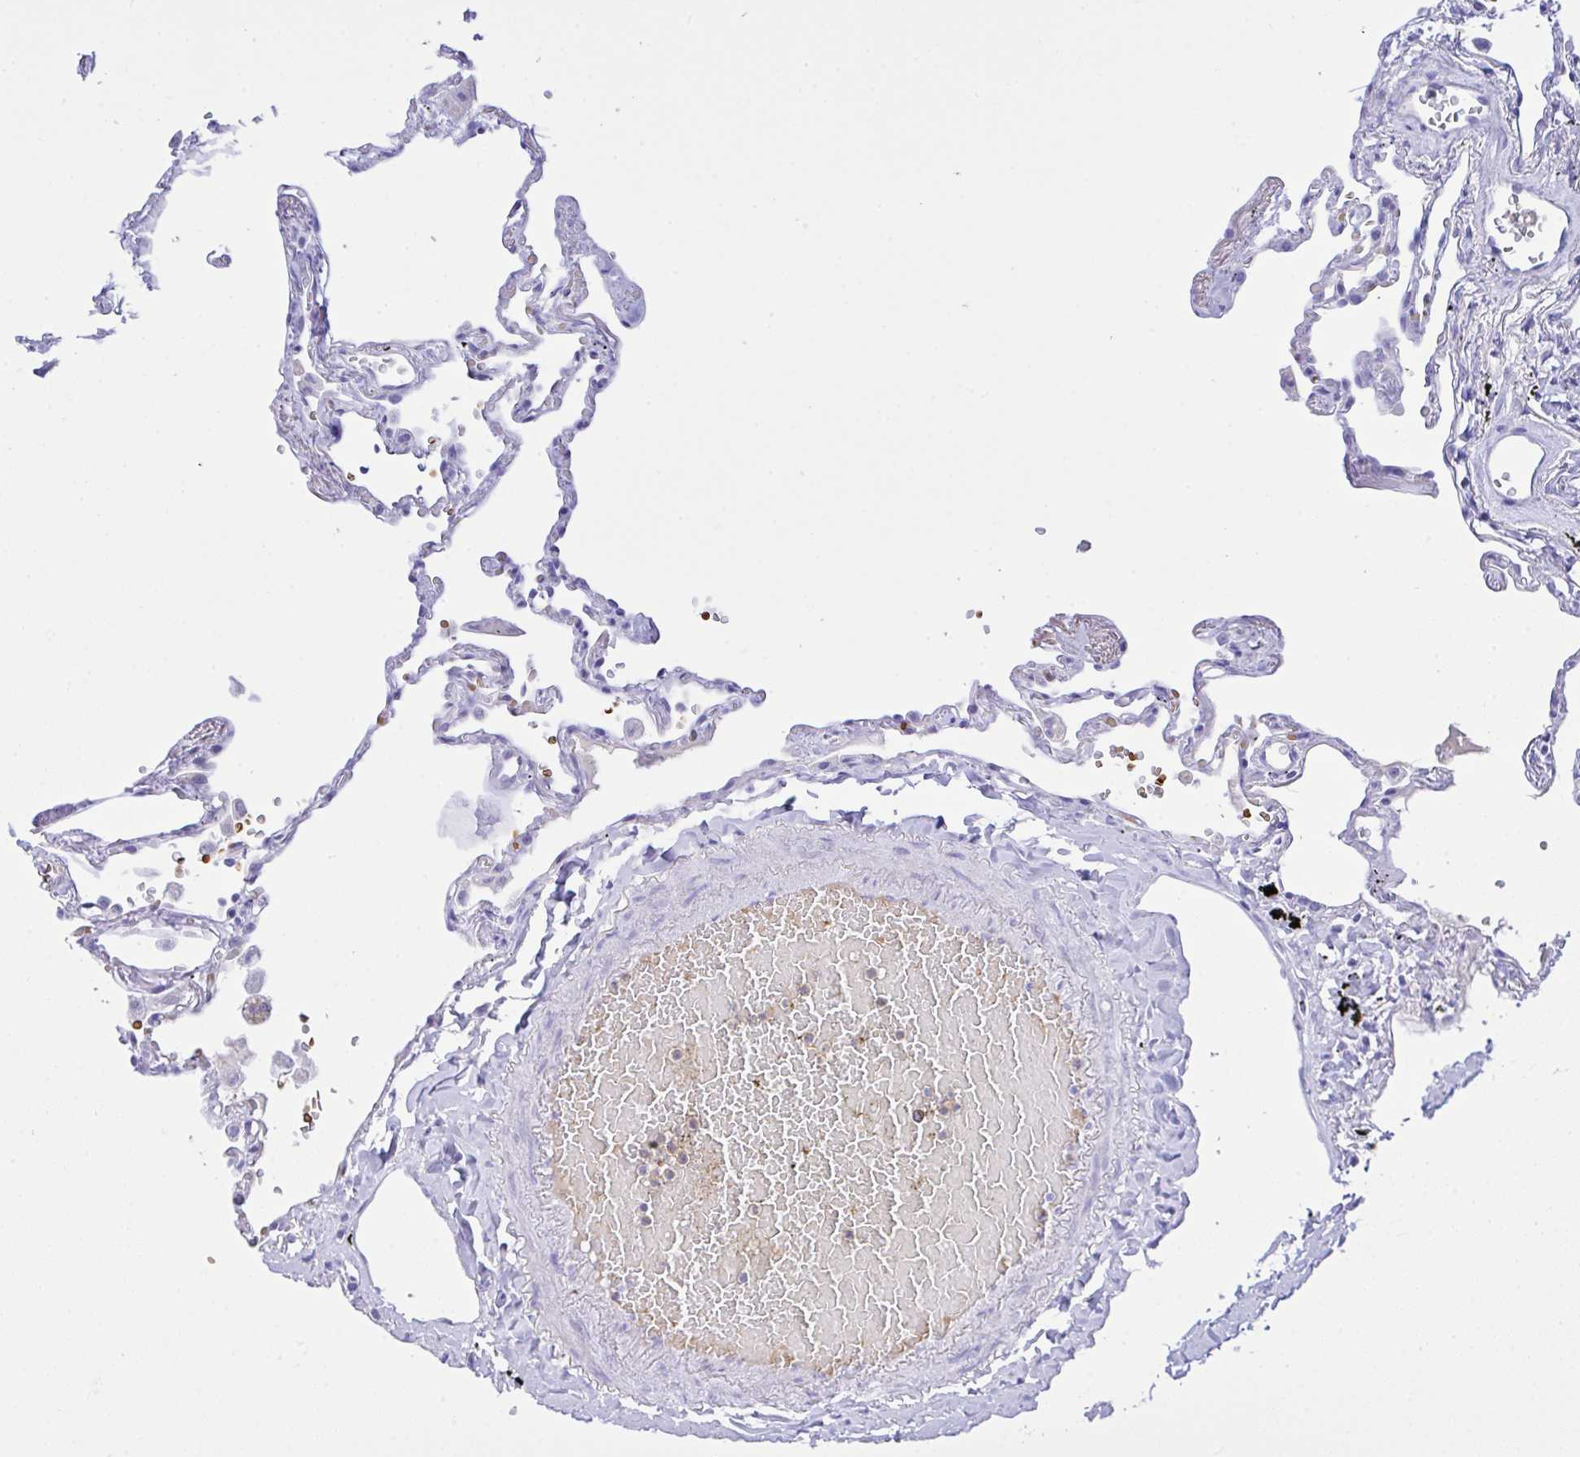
{"staining": {"intensity": "negative", "quantity": "none", "location": "none"}, "tissue": "lung", "cell_type": "Alveolar cells", "image_type": "normal", "snomed": [{"axis": "morphology", "description": "Normal tissue, NOS"}, {"axis": "topography", "description": "Lung"}], "caption": "Immunohistochemical staining of normal lung demonstrates no significant expression in alveolar cells.", "gene": "ZNF221", "patient": {"sex": "female", "age": 67}}